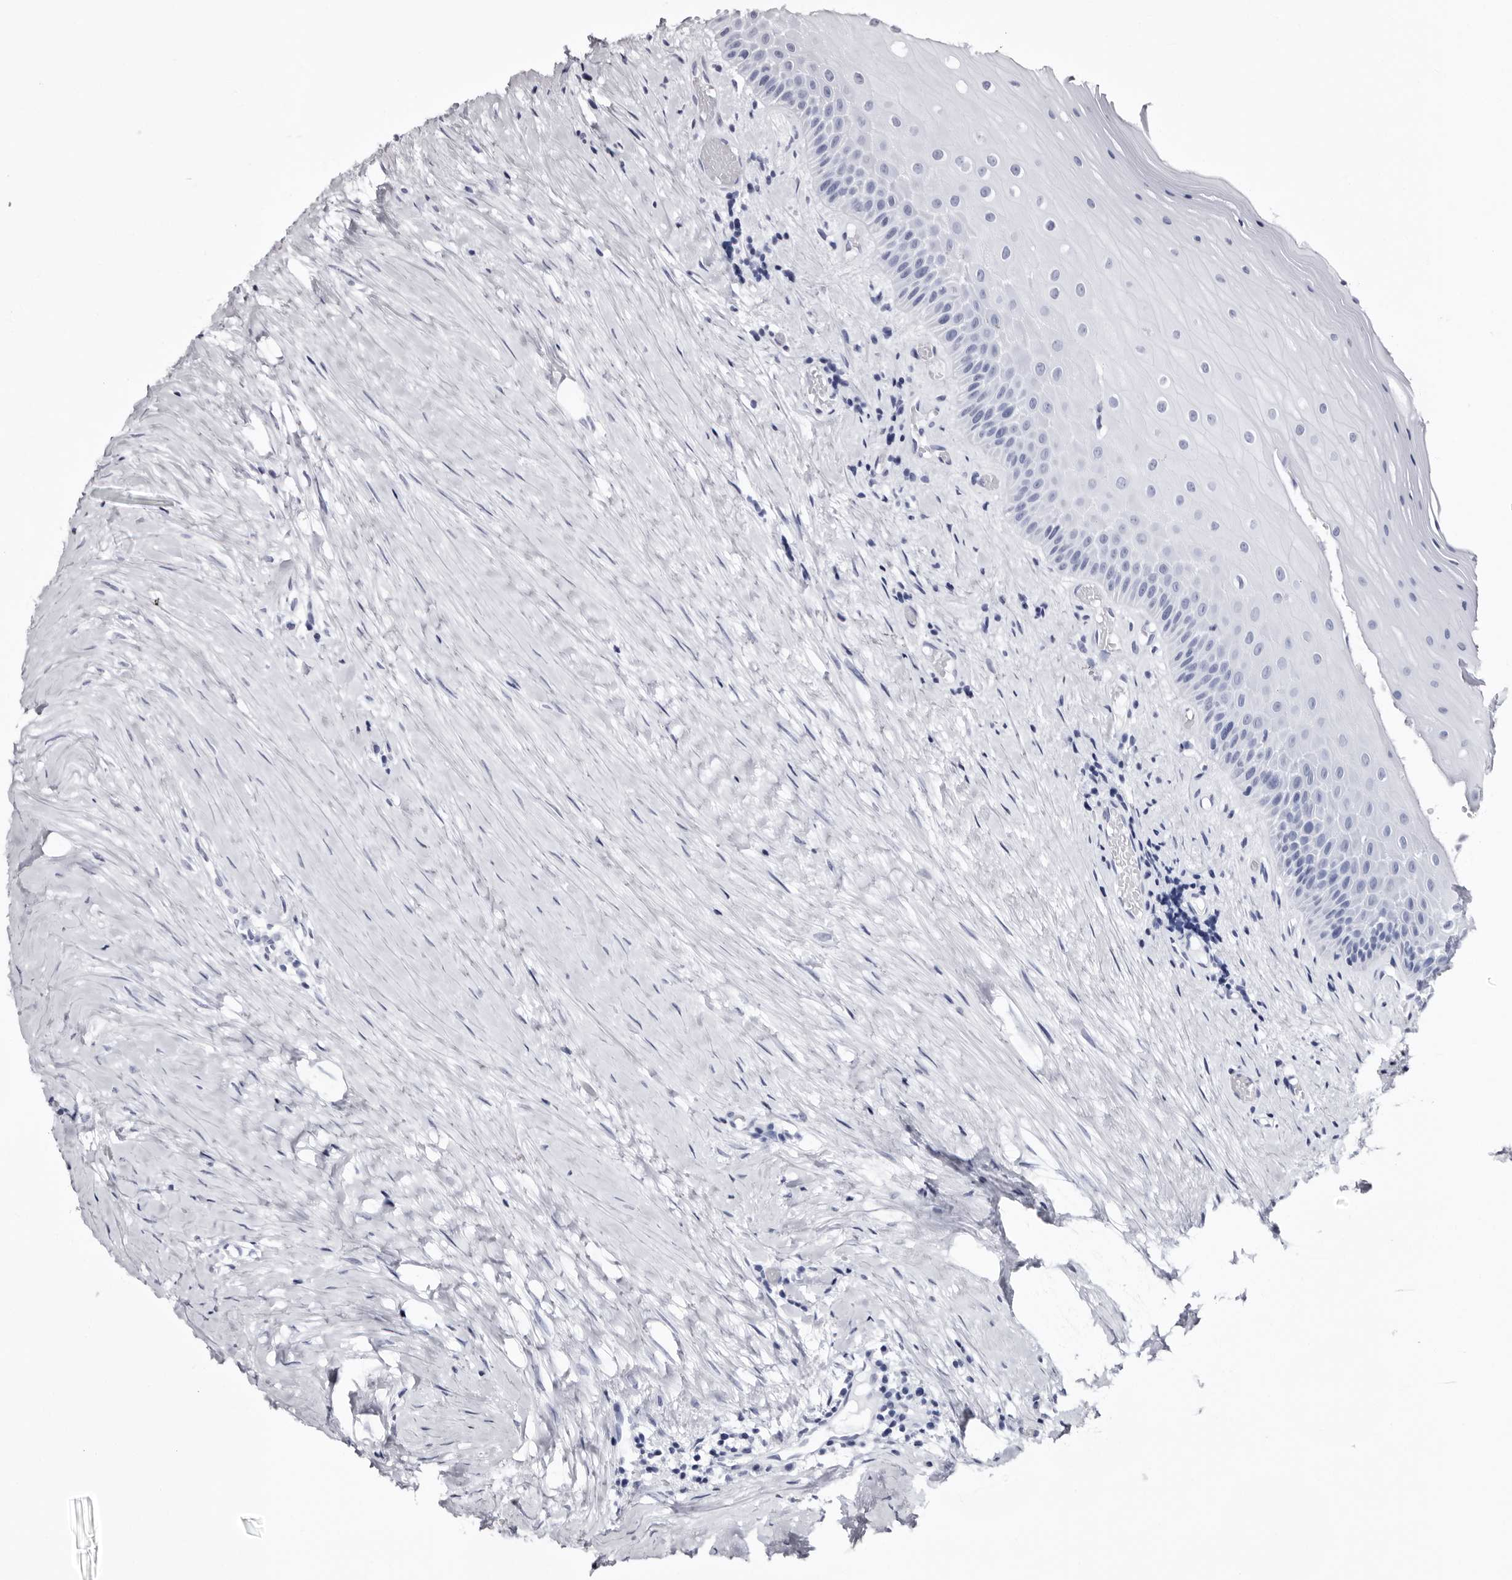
{"staining": {"intensity": "negative", "quantity": "none", "location": "none"}, "tissue": "oral mucosa", "cell_type": "Squamous epithelial cells", "image_type": "normal", "snomed": [{"axis": "morphology", "description": "Normal tissue, NOS"}, {"axis": "topography", "description": "Skeletal muscle"}, {"axis": "topography", "description": "Oral tissue"}, {"axis": "topography", "description": "Peripheral nerve tissue"}], "caption": "Normal oral mucosa was stained to show a protein in brown. There is no significant expression in squamous epithelial cells. (Stains: DAB (3,3'-diaminobenzidine) immunohistochemistry with hematoxylin counter stain, Microscopy: brightfield microscopy at high magnification).", "gene": "BPGM", "patient": {"sex": "female", "age": 84}}